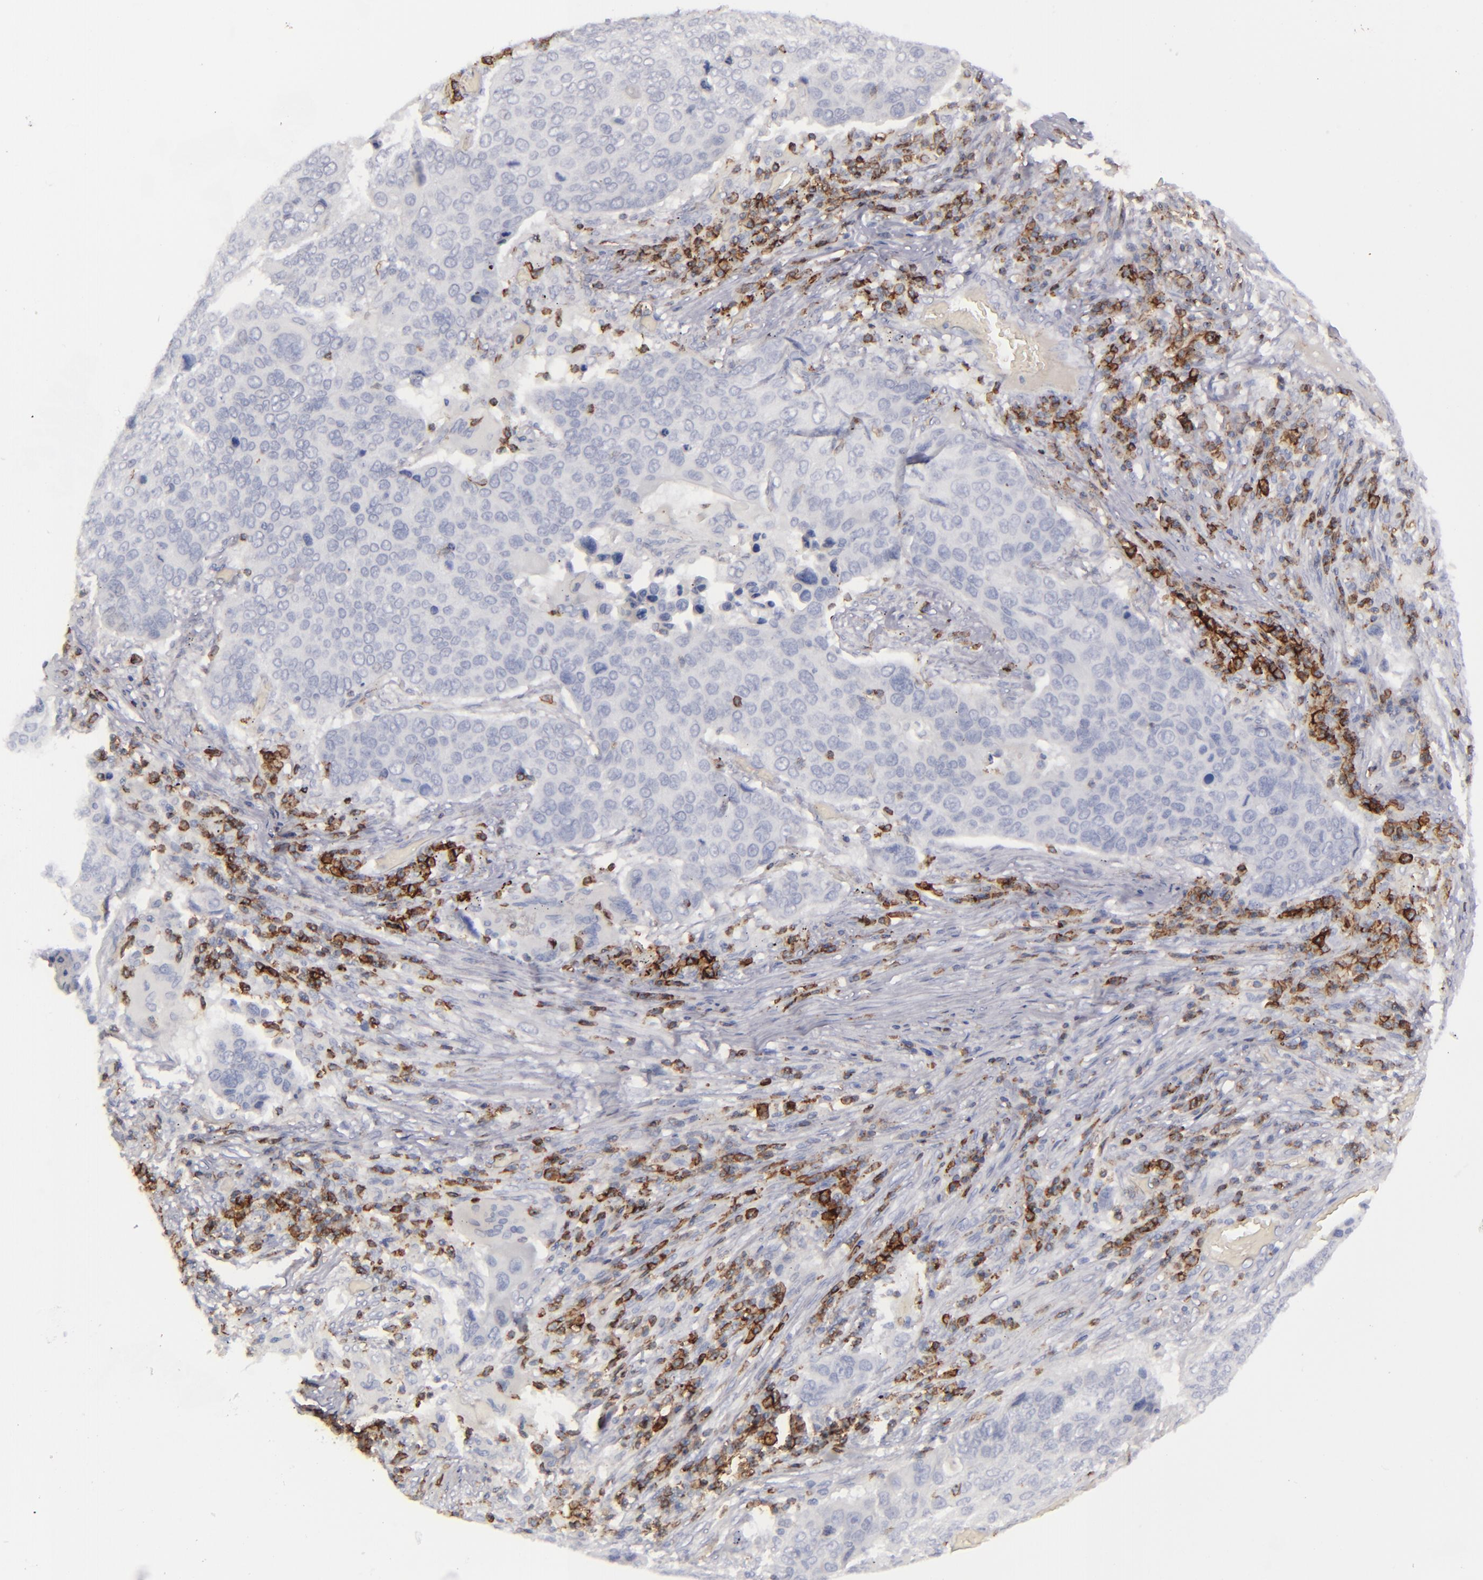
{"staining": {"intensity": "negative", "quantity": "none", "location": "none"}, "tissue": "lung cancer", "cell_type": "Tumor cells", "image_type": "cancer", "snomed": [{"axis": "morphology", "description": "Squamous cell carcinoma, NOS"}, {"axis": "topography", "description": "Lung"}], "caption": "A histopathology image of human lung cancer (squamous cell carcinoma) is negative for staining in tumor cells.", "gene": "CD27", "patient": {"sex": "male", "age": 68}}